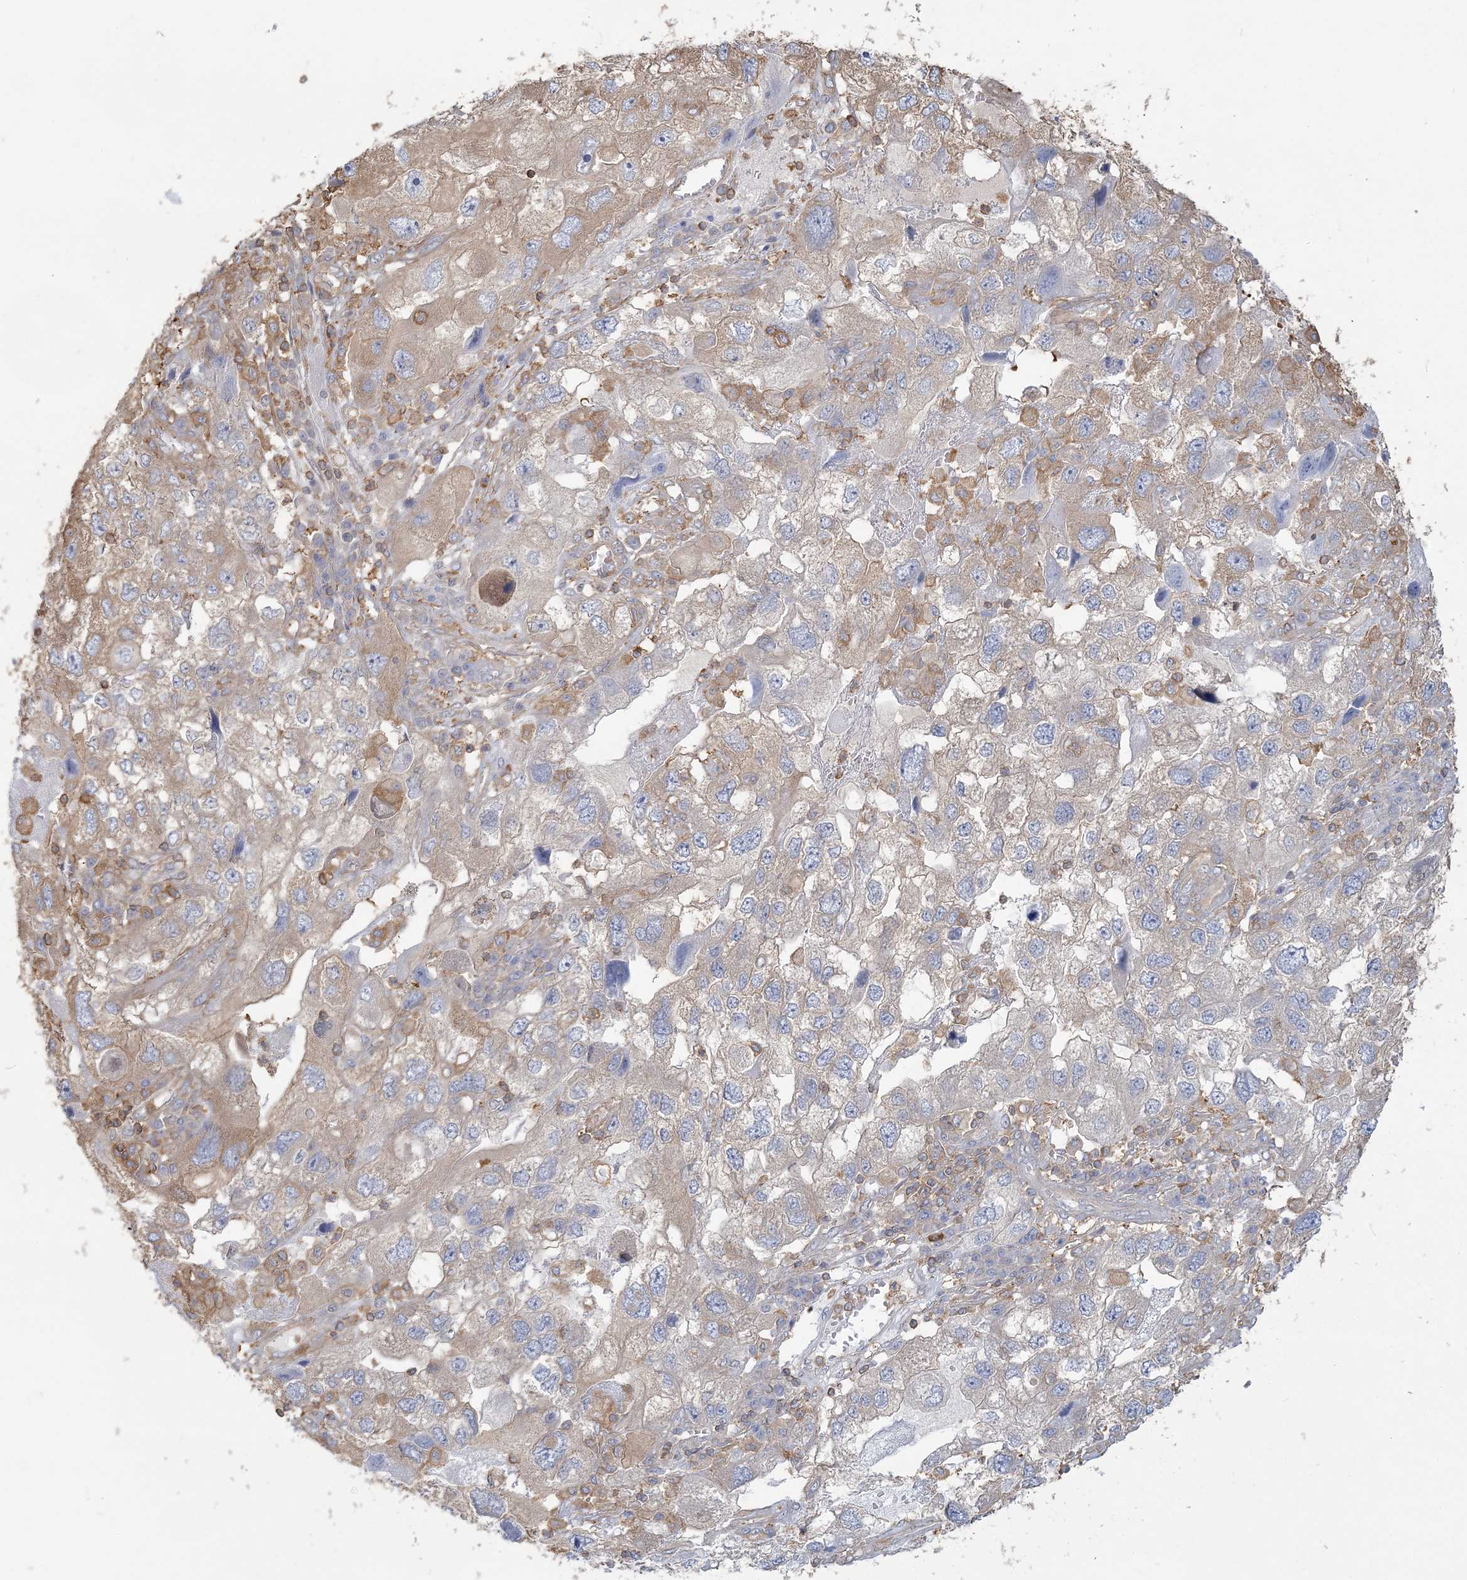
{"staining": {"intensity": "weak", "quantity": "25%-75%", "location": "cytoplasmic/membranous"}, "tissue": "endometrial cancer", "cell_type": "Tumor cells", "image_type": "cancer", "snomed": [{"axis": "morphology", "description": "Adenocarcinoma, NOS"}, {"axis": "topography", "description": "Endometrium"}], "caption": "Endometrial cancer tissue shows weak cytoplasmic/membranous staining in about 25%-75% of tumor cells, visualized by immunohistochemistry. The protein is shown in brown color, while the nuclei are stained blue.", "gene": "ANKS1A", "patient": {"sex": "female", "age": 49}}